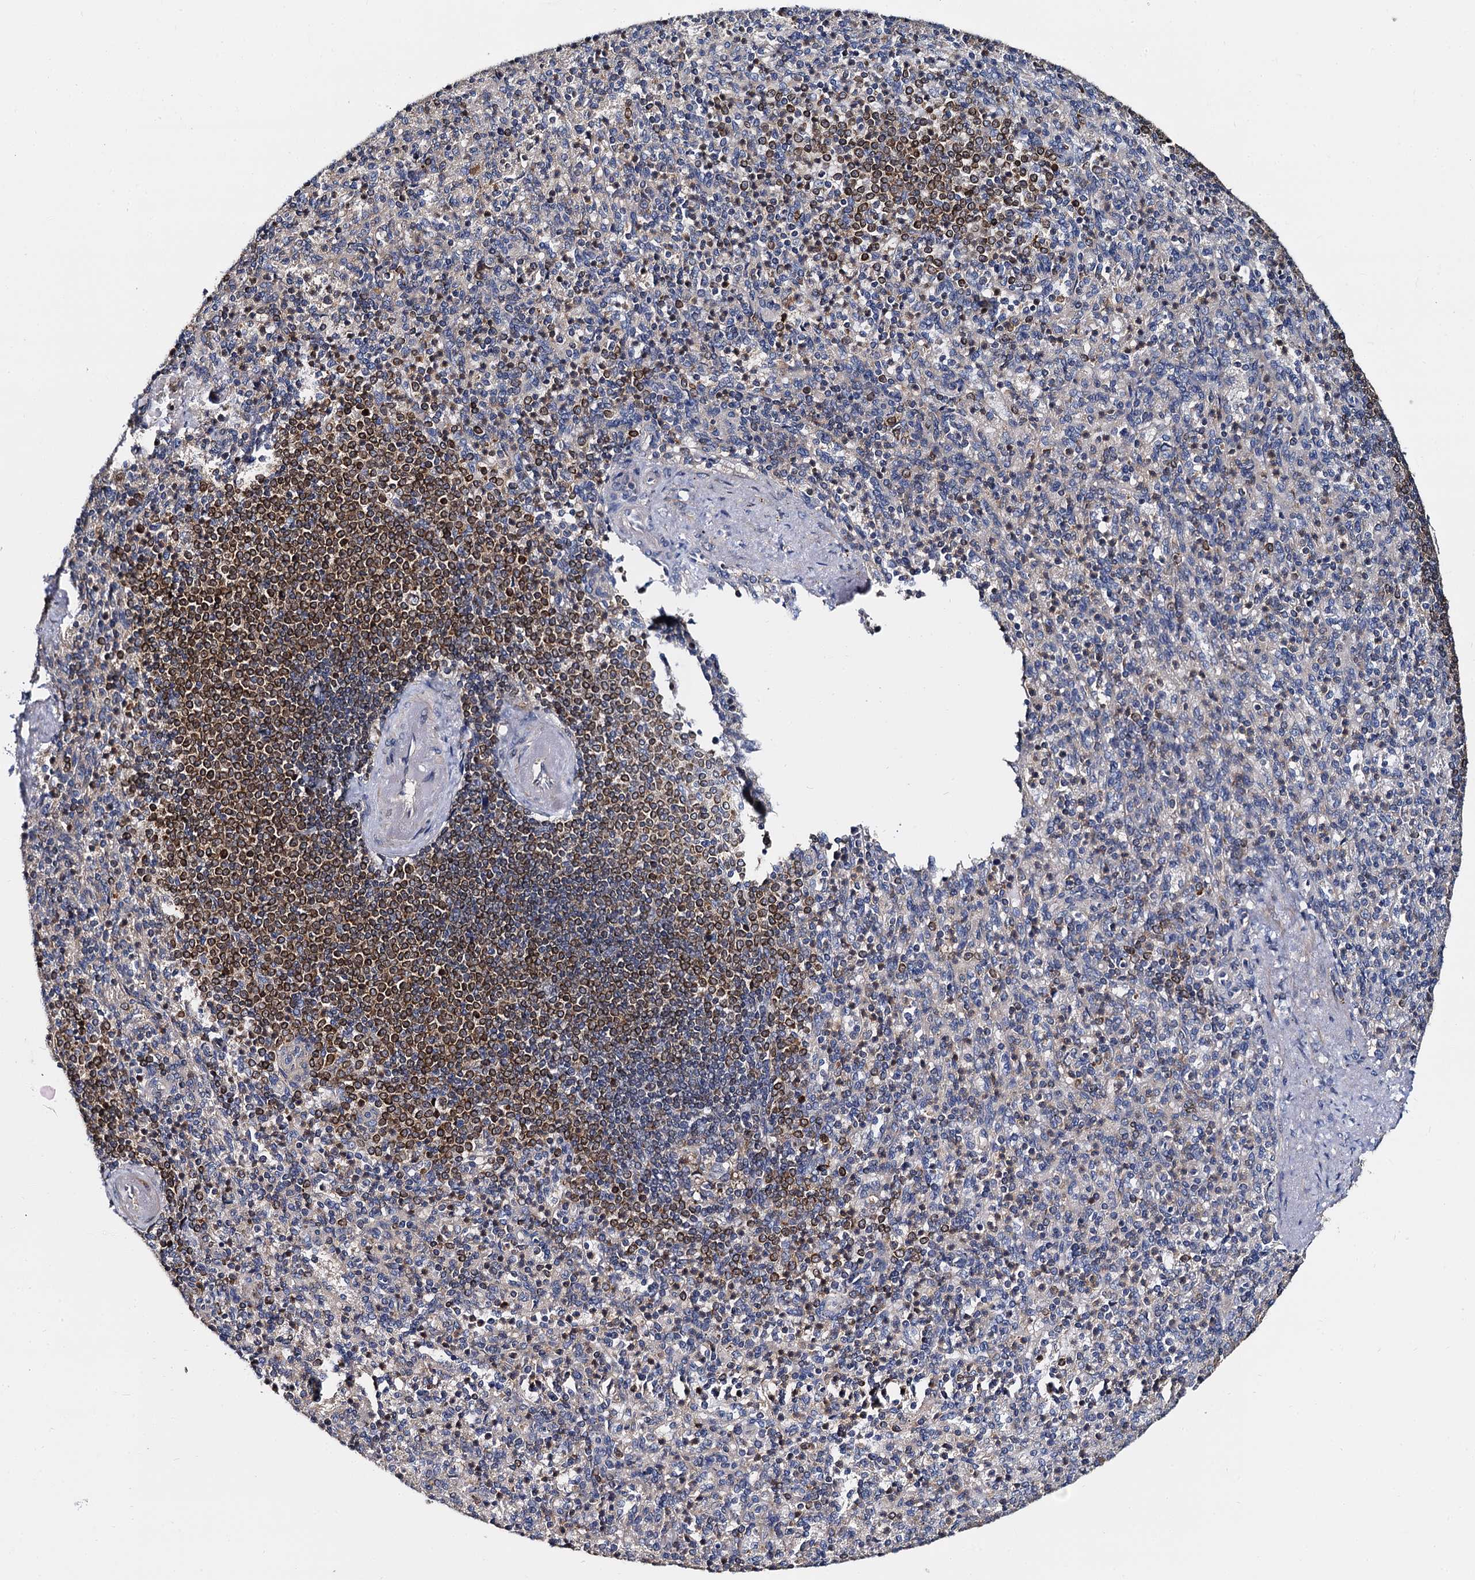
{"staining": {"intensity": "moderate", "quantity": "<25%", "location": "cytoplasmic/membranous"}, "tissue": "spleen", "cell_type": "Cells in red pulp", "image_type": "normal", "snomed": [{"axis": "morphology", "description": "Normal tissue, NOS"}, {"axis": "topography", "description": "Spleen"}], "caption": "Protein expression analysis of normal spleen demonstrates moderate cytoplasmic/membranous expression in approximately <25% of cells in red pulp.", "gene": "ANKRD13A", "patient": {"sex": "female", "age": 74}}